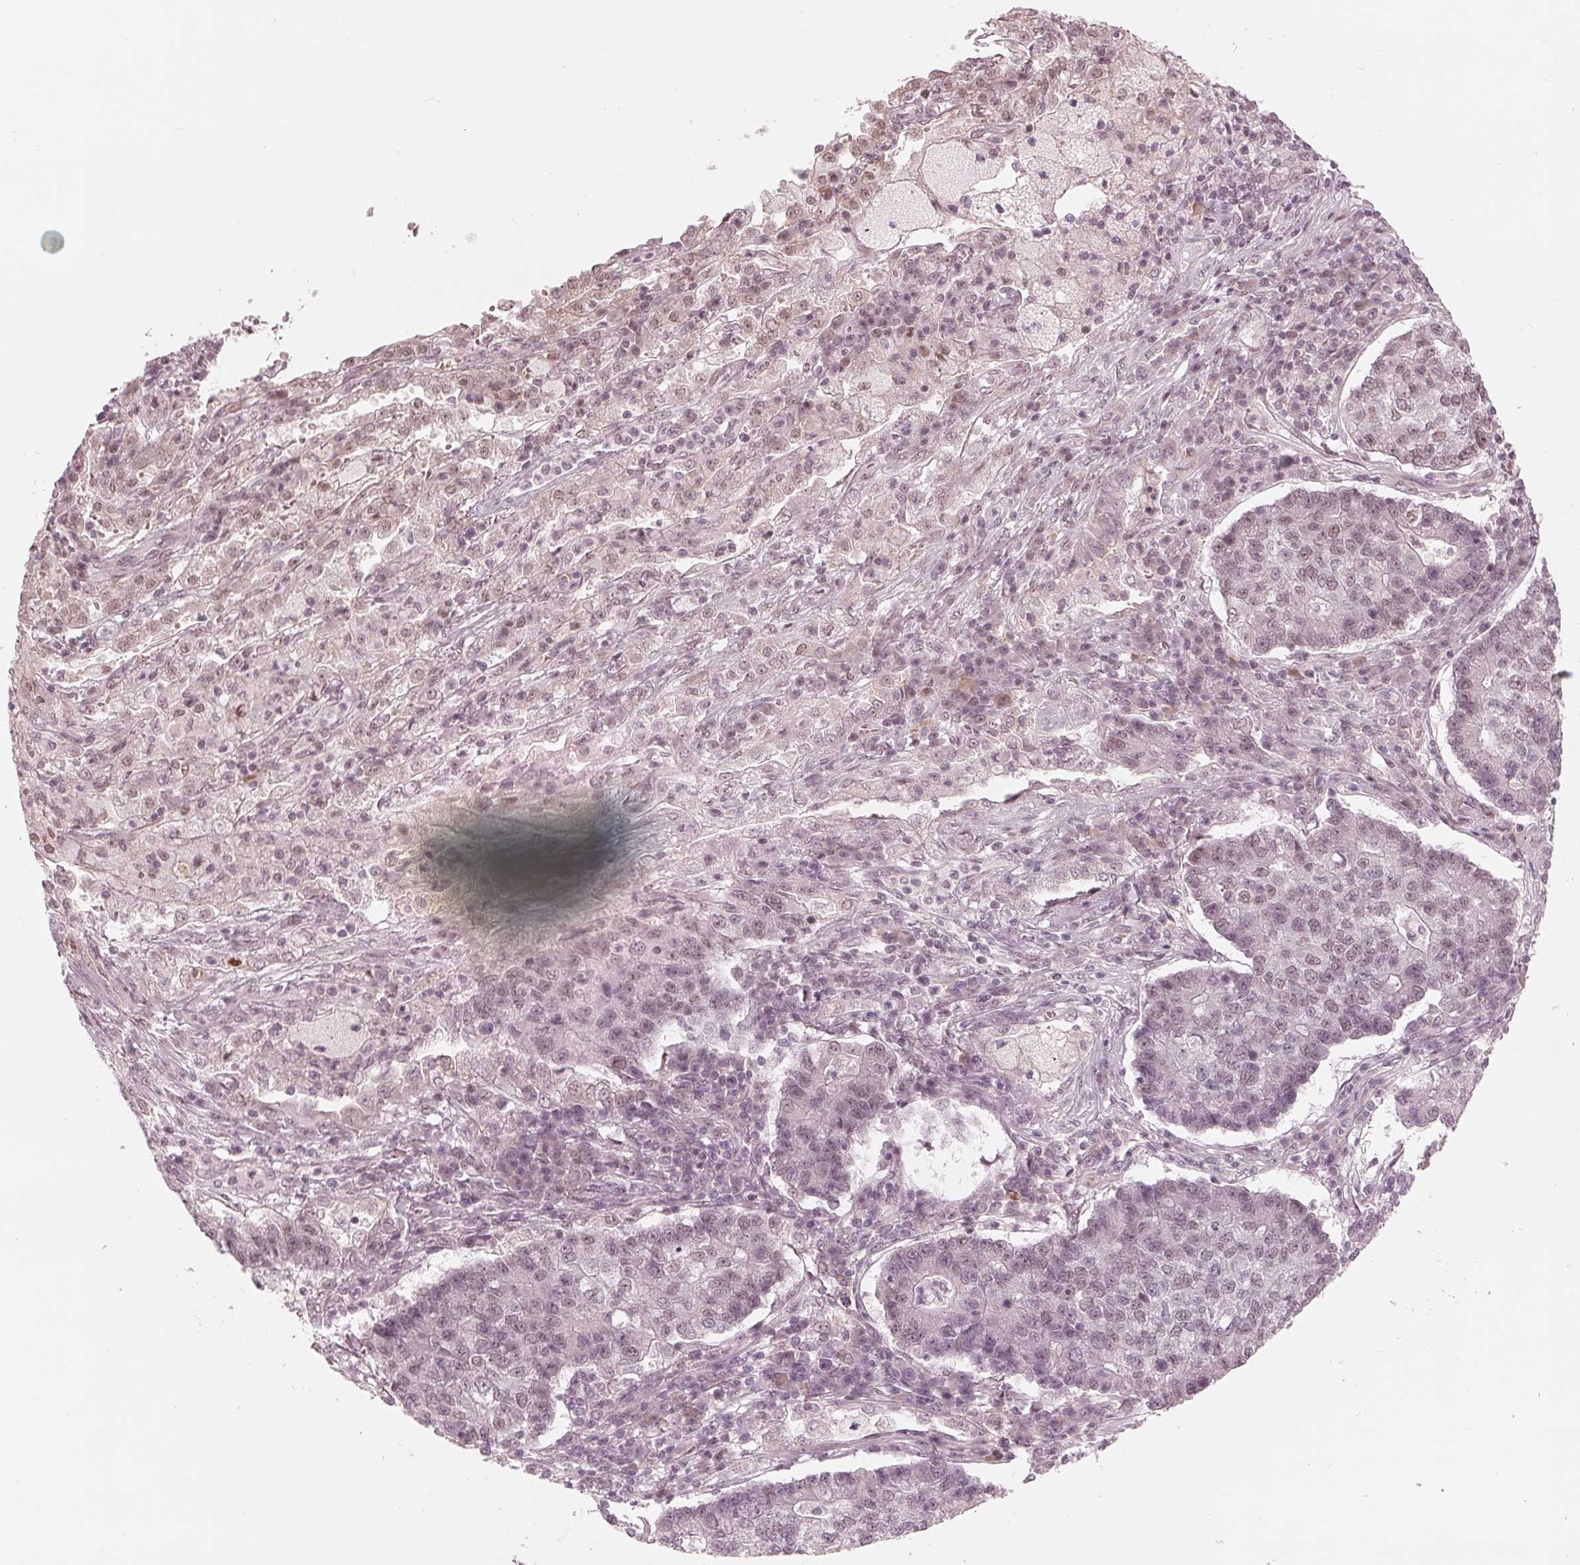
{"staining": {"intensity": "weak", "quantity": "25%-75%", "location": "nuclear"}, "tissue": "lung cancer", "cell_type": "Tumor cells", "image_type": "cancer", "snomed": [{"axis": "morphology", "description": "Adenocarcinoma, NOS"}, {"axis": "topography", "description": "Lung"}], "caption": "Lung cancer was stained to show a protein in brown. There is low levels of weak nuclear expression in approximately 25%-75% of tumor cells.", "gene": "DNMT3L", "patient": {"sex": "male", "age": 57}}